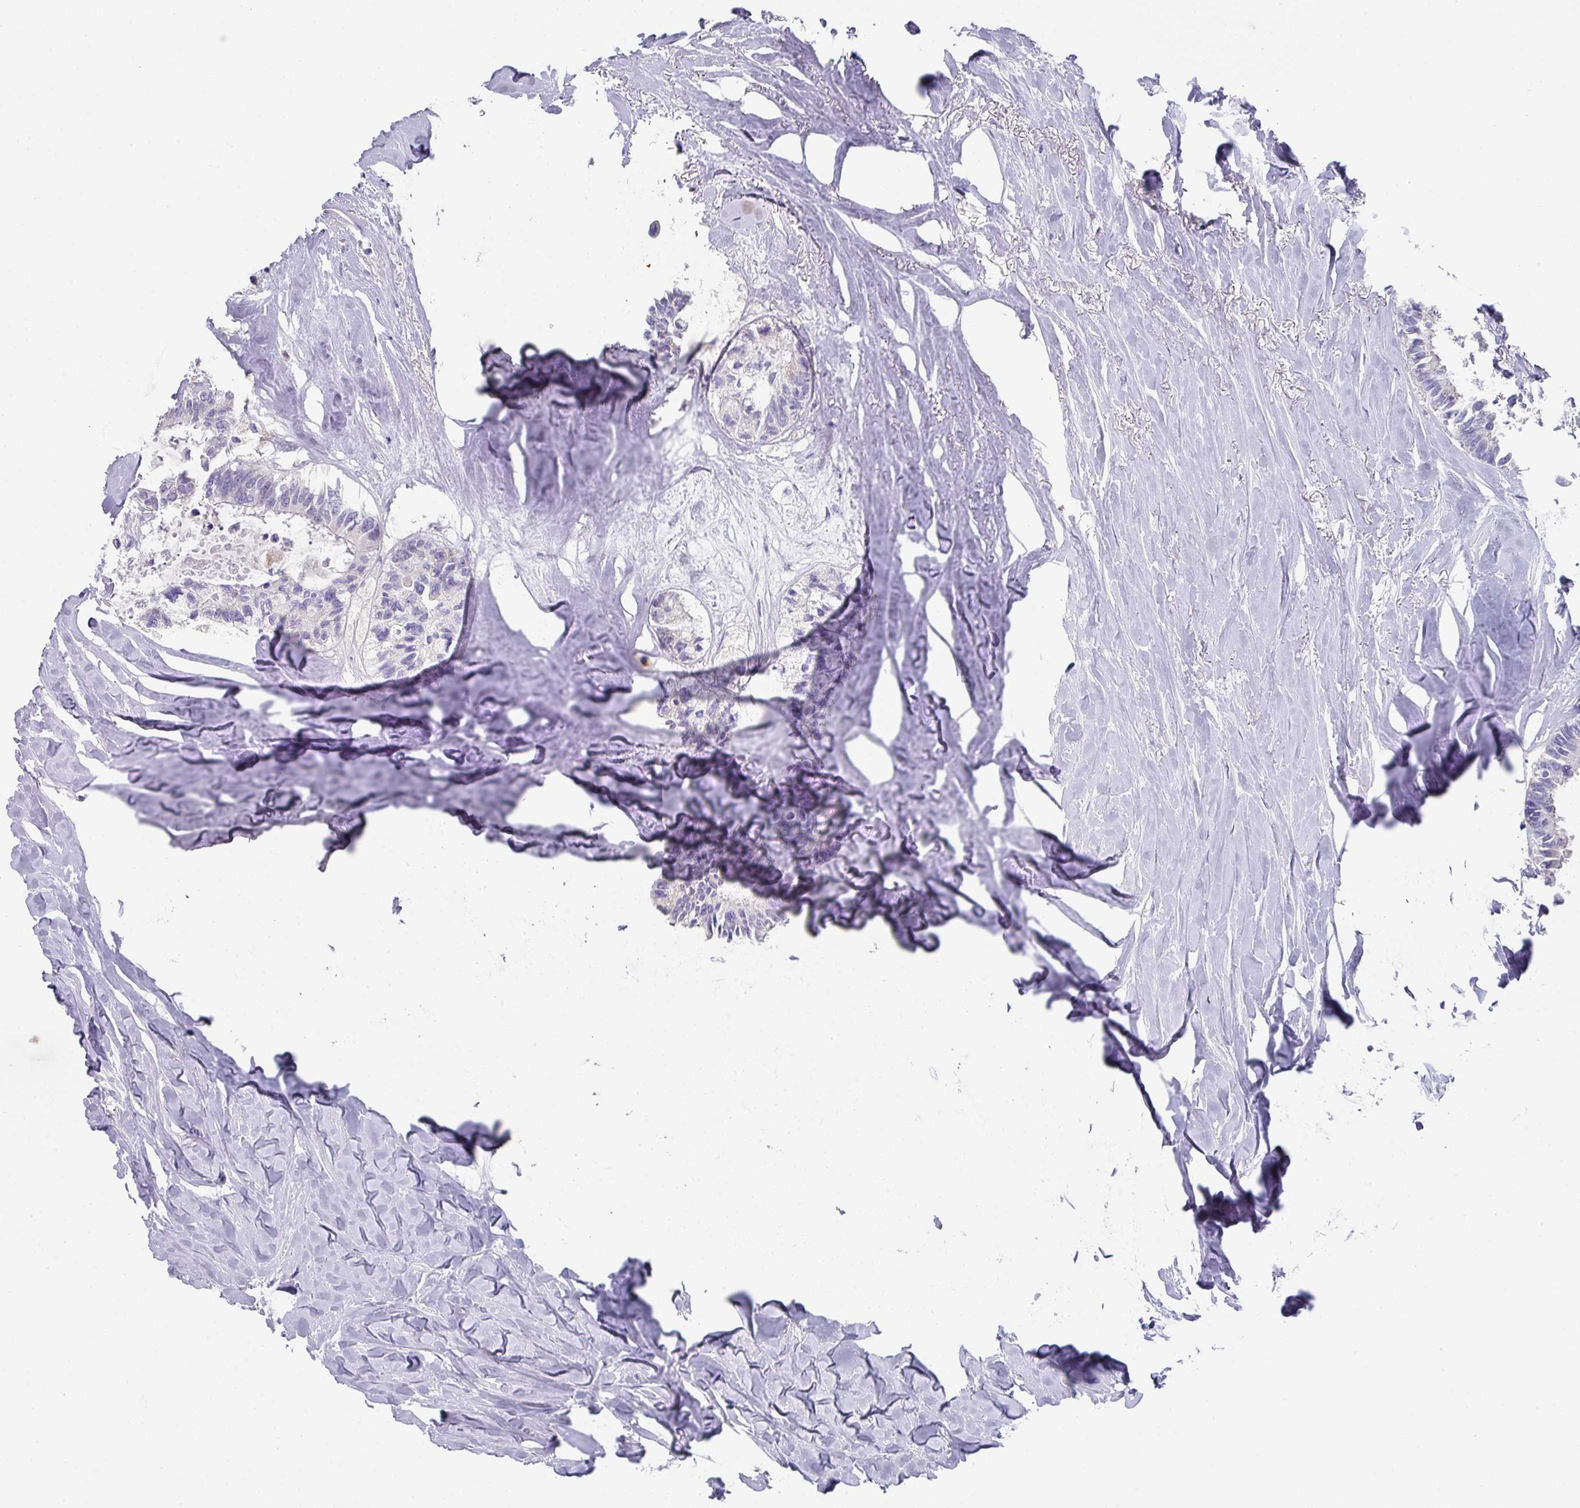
{"staining": {"intensity": "negative", "quantity": "none", "location": "none"}, "tissue": "colorectal cancer", "cell_type": "Tumor cells", "image_type": "cancer", "snomed": [{"axis": "morphology", "description": "Adenocarcinoma, NOS"}, {"axis": "topography", "description": "Colon"}, {"axis": "topography", "description": "Rectum"}], "caption": "Immunohistochemistry of colorectal adenocarcinoma reveals no staining in tumor cells.", "gene": "DAZL", "patient": {"sex": "male", "age": 57}}